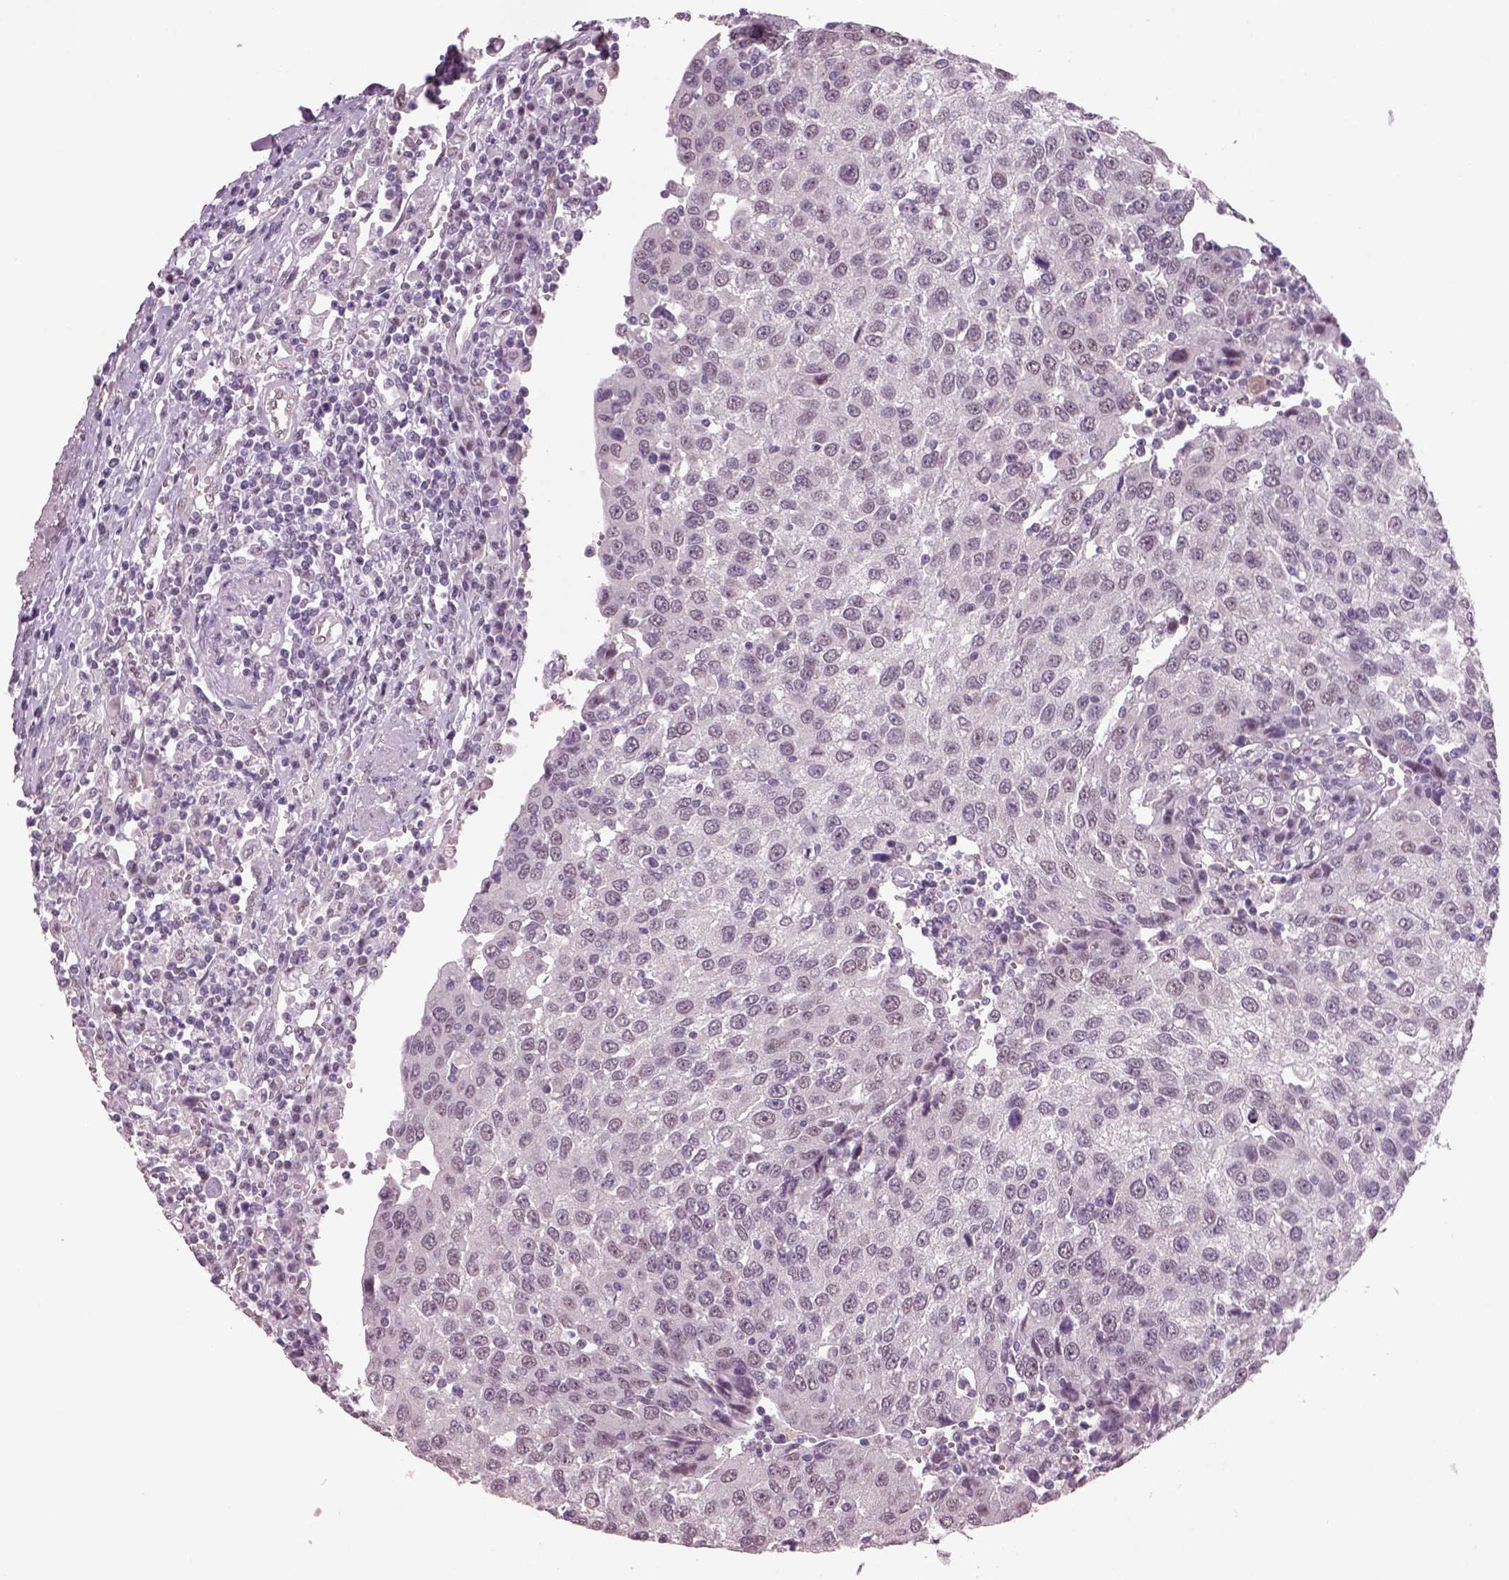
{"staining": {"intensity": "negative", "quantity": "none", "location": "none"}, "tissue": "urothelial cancer", "cell_type": "Tumor cells", "image_type": "cancer", "snomed": [{"axis": "morphology", "description": "Urothelial carcinoma, High grade"}, {"axis": "topography", "description": "Urinary bladder"}], "caption": "An image of human high-grade urothelial carcinoma is negative for staining in tumor cells.", "gene": "NAT8", "patient": {"sex": "female", "age": 85}}